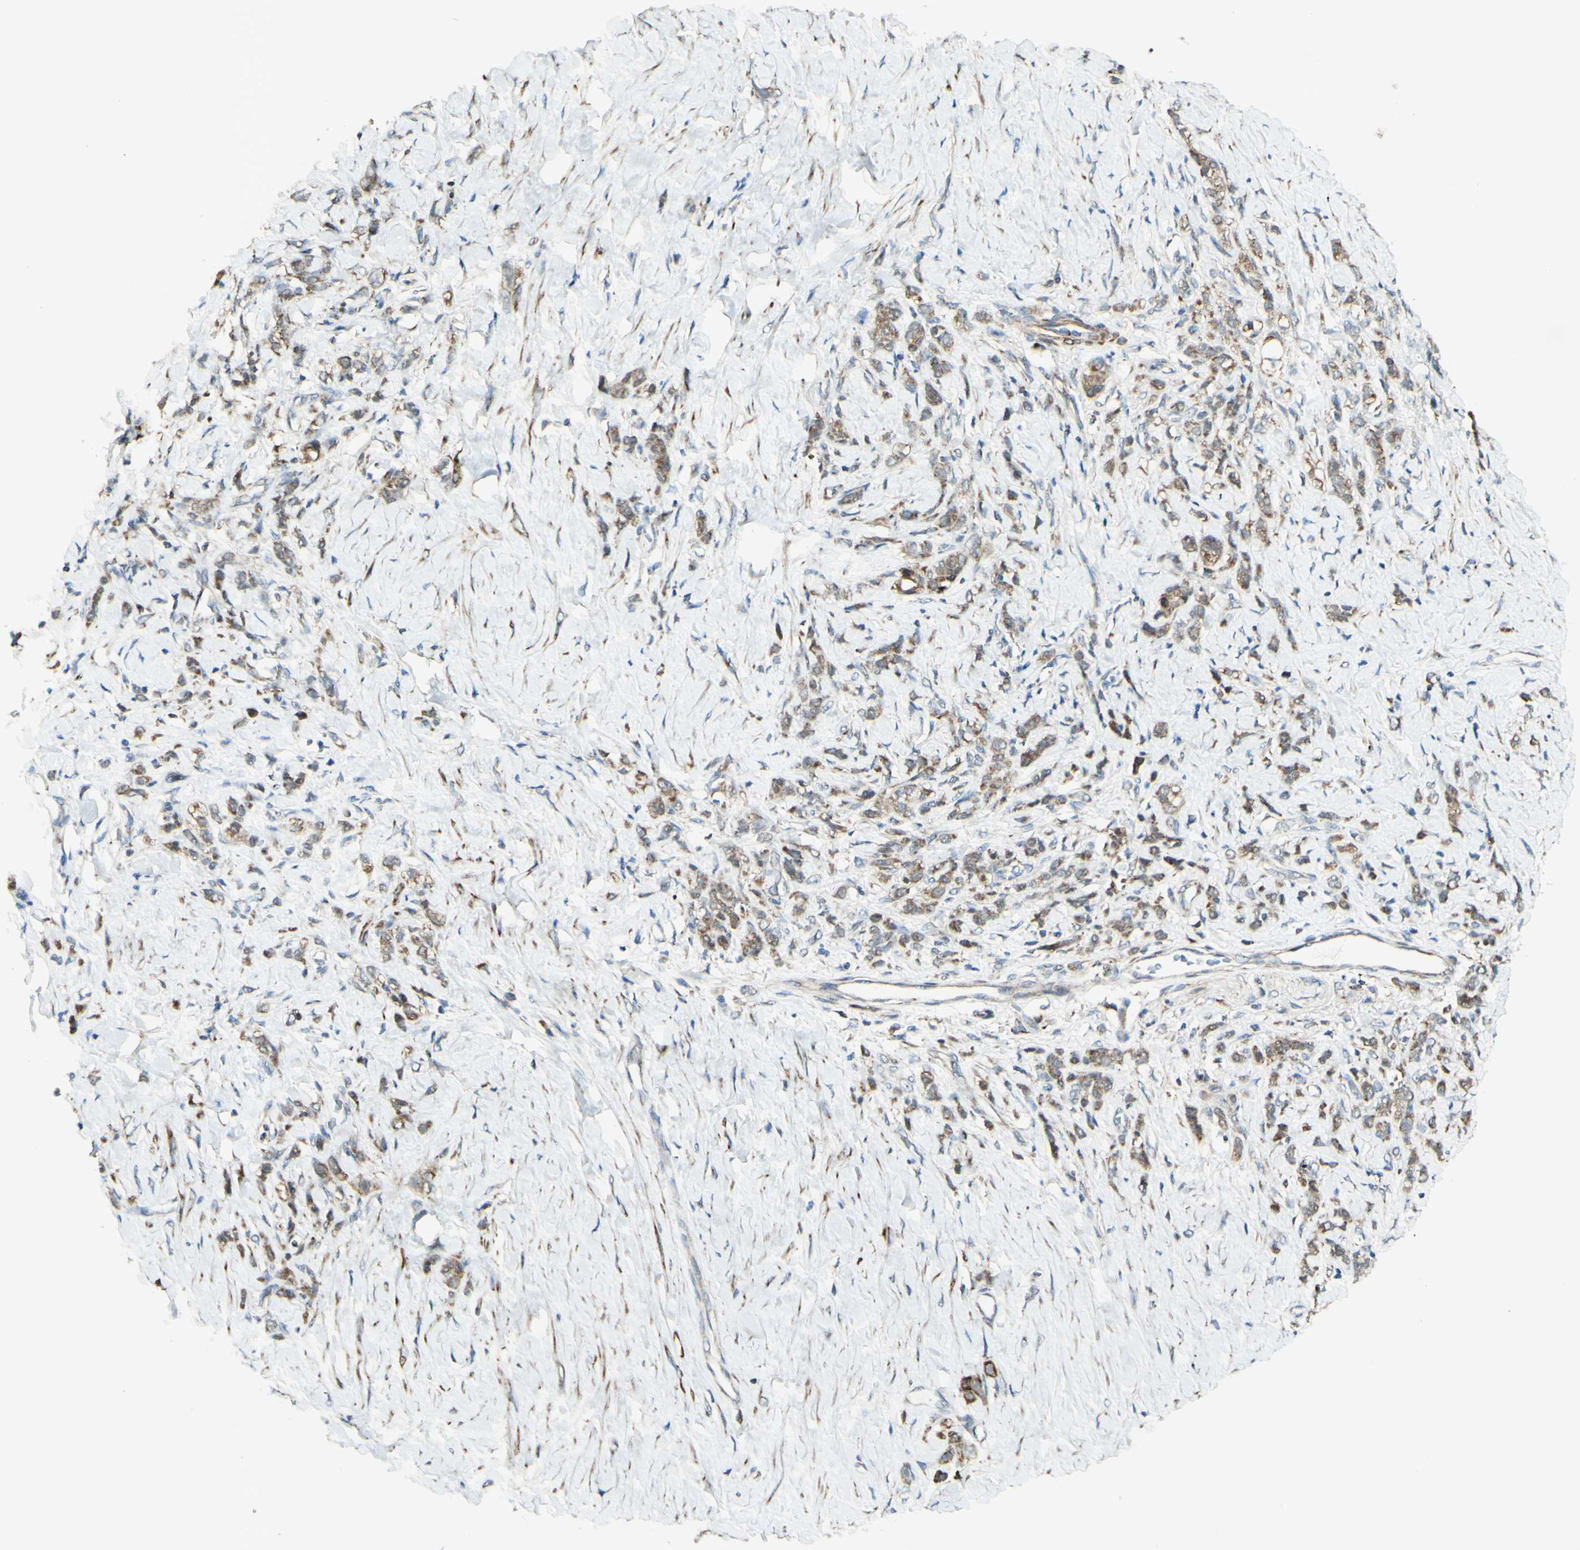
{"staining": {"intensity": "moderate", "quantity": ">75%", "location": "cytoplasmic/membranous"}, "tissue": "stomach cancer", "cell_type": "Tumor cells", "image_type": "cancer", "snomed": [{"axis": "morphology", "description": "Adenocarcinoma, NOS"}, {"axis": "topography", "description": "Stomach"}], "caption": "Moderate cytoplasmic/membranous expression for a protein is identified in about >75% of tumor cells of stomach adenocarcinoma using immunohistochemistry.", "gene": "DHRS3", "patient": {"sex": "male", "age": 82}}